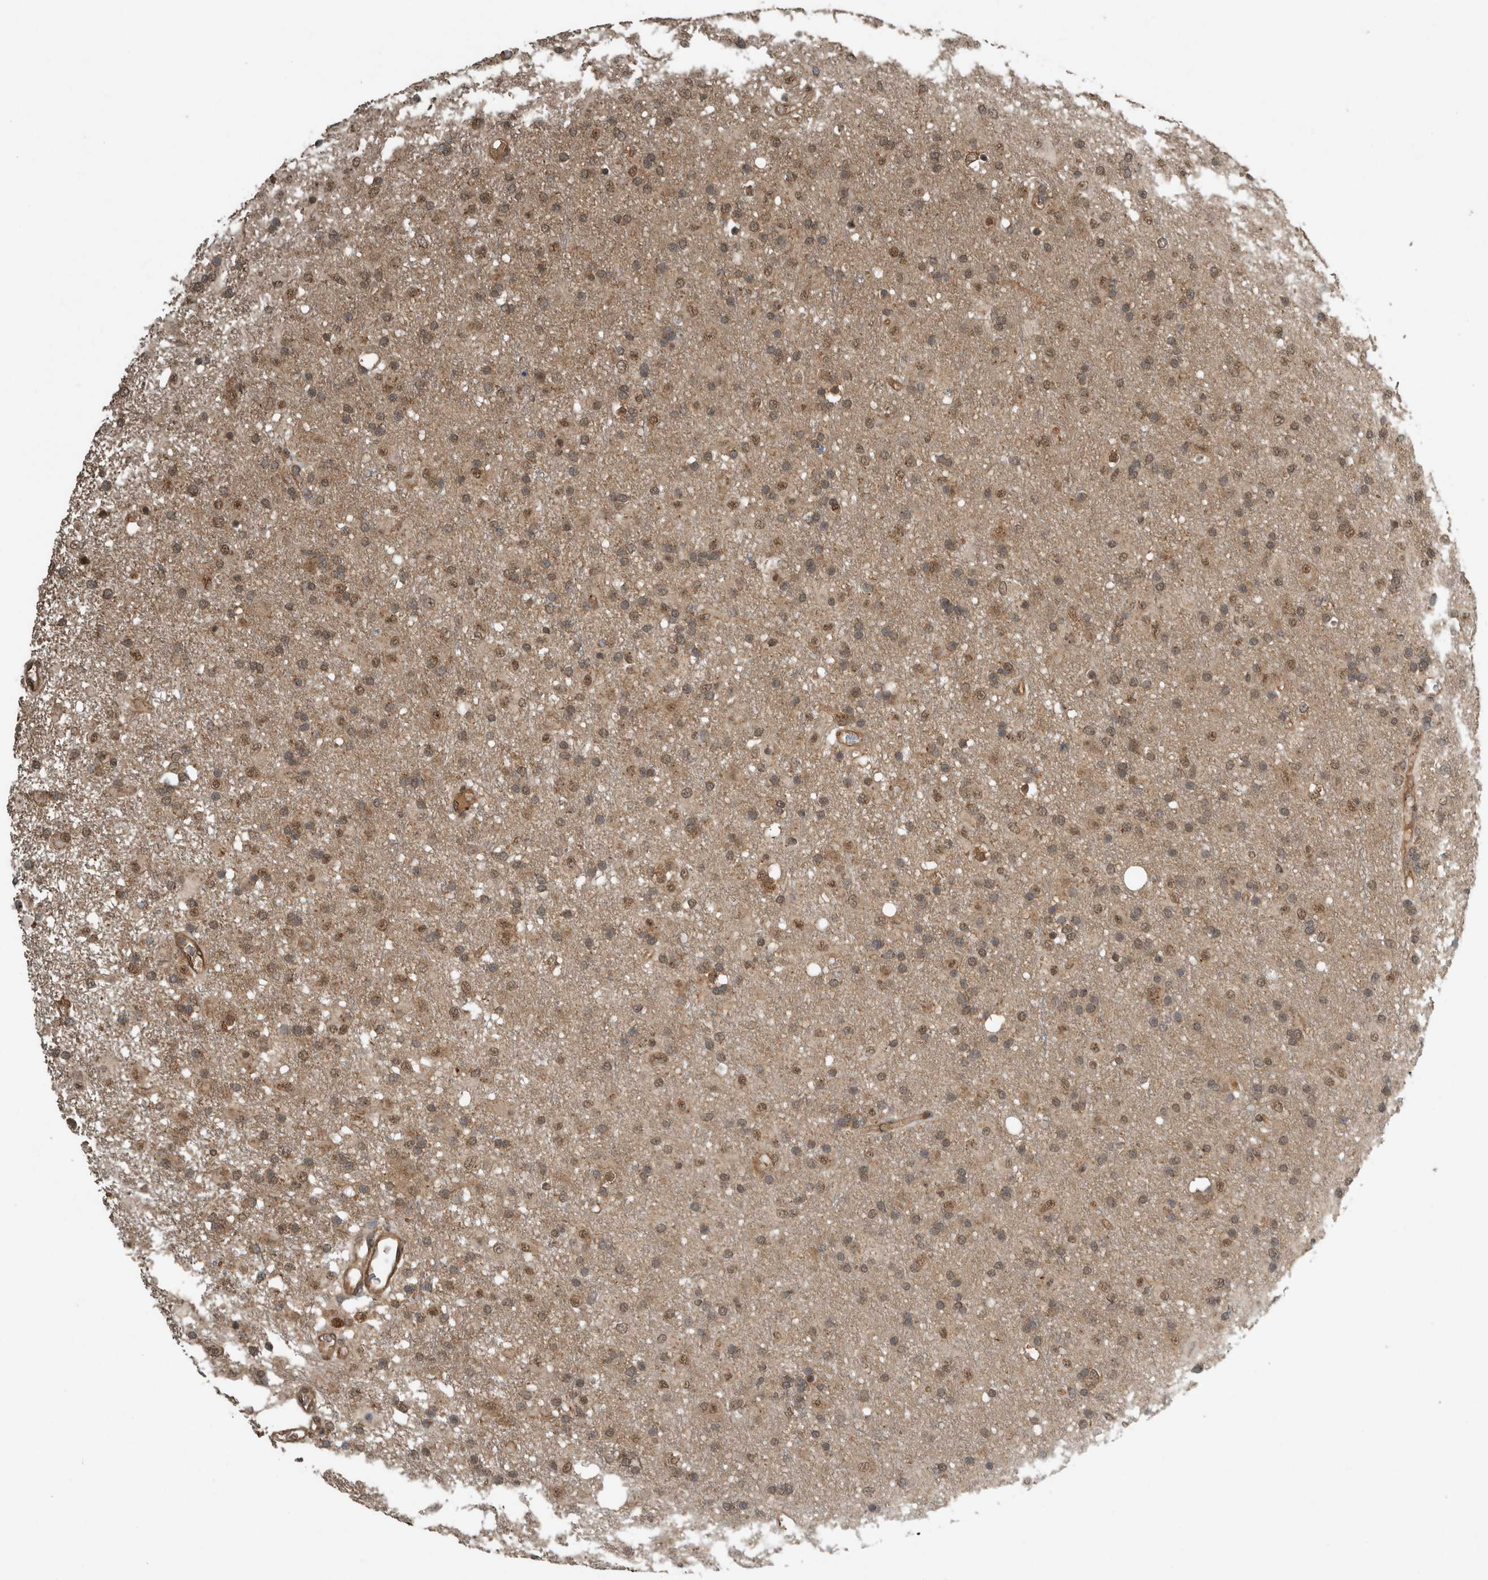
{"staining": {"intensity": "moderate", "quantity": ">75%", "location": "cytoplasmic/membranous,nuclear"}, "tissue": "glioma", "cell_type": "Tumor cells", "image_type": "cancer", "snomed": [{"axis": "morphology", "description": "Glioma, malignant, Low grade"}, {"axis": "topography", "description": "Brain"}], "caption": "High-power microscopy captured an IHC histopathology image of malignant glioma (low-grade), revealing moderate cytoplasmic/membranous and nuclear expression in about >75% of tumor cells.", "gene": "ARHGEF12", "patient": {"sex": "male", "age": 65}}